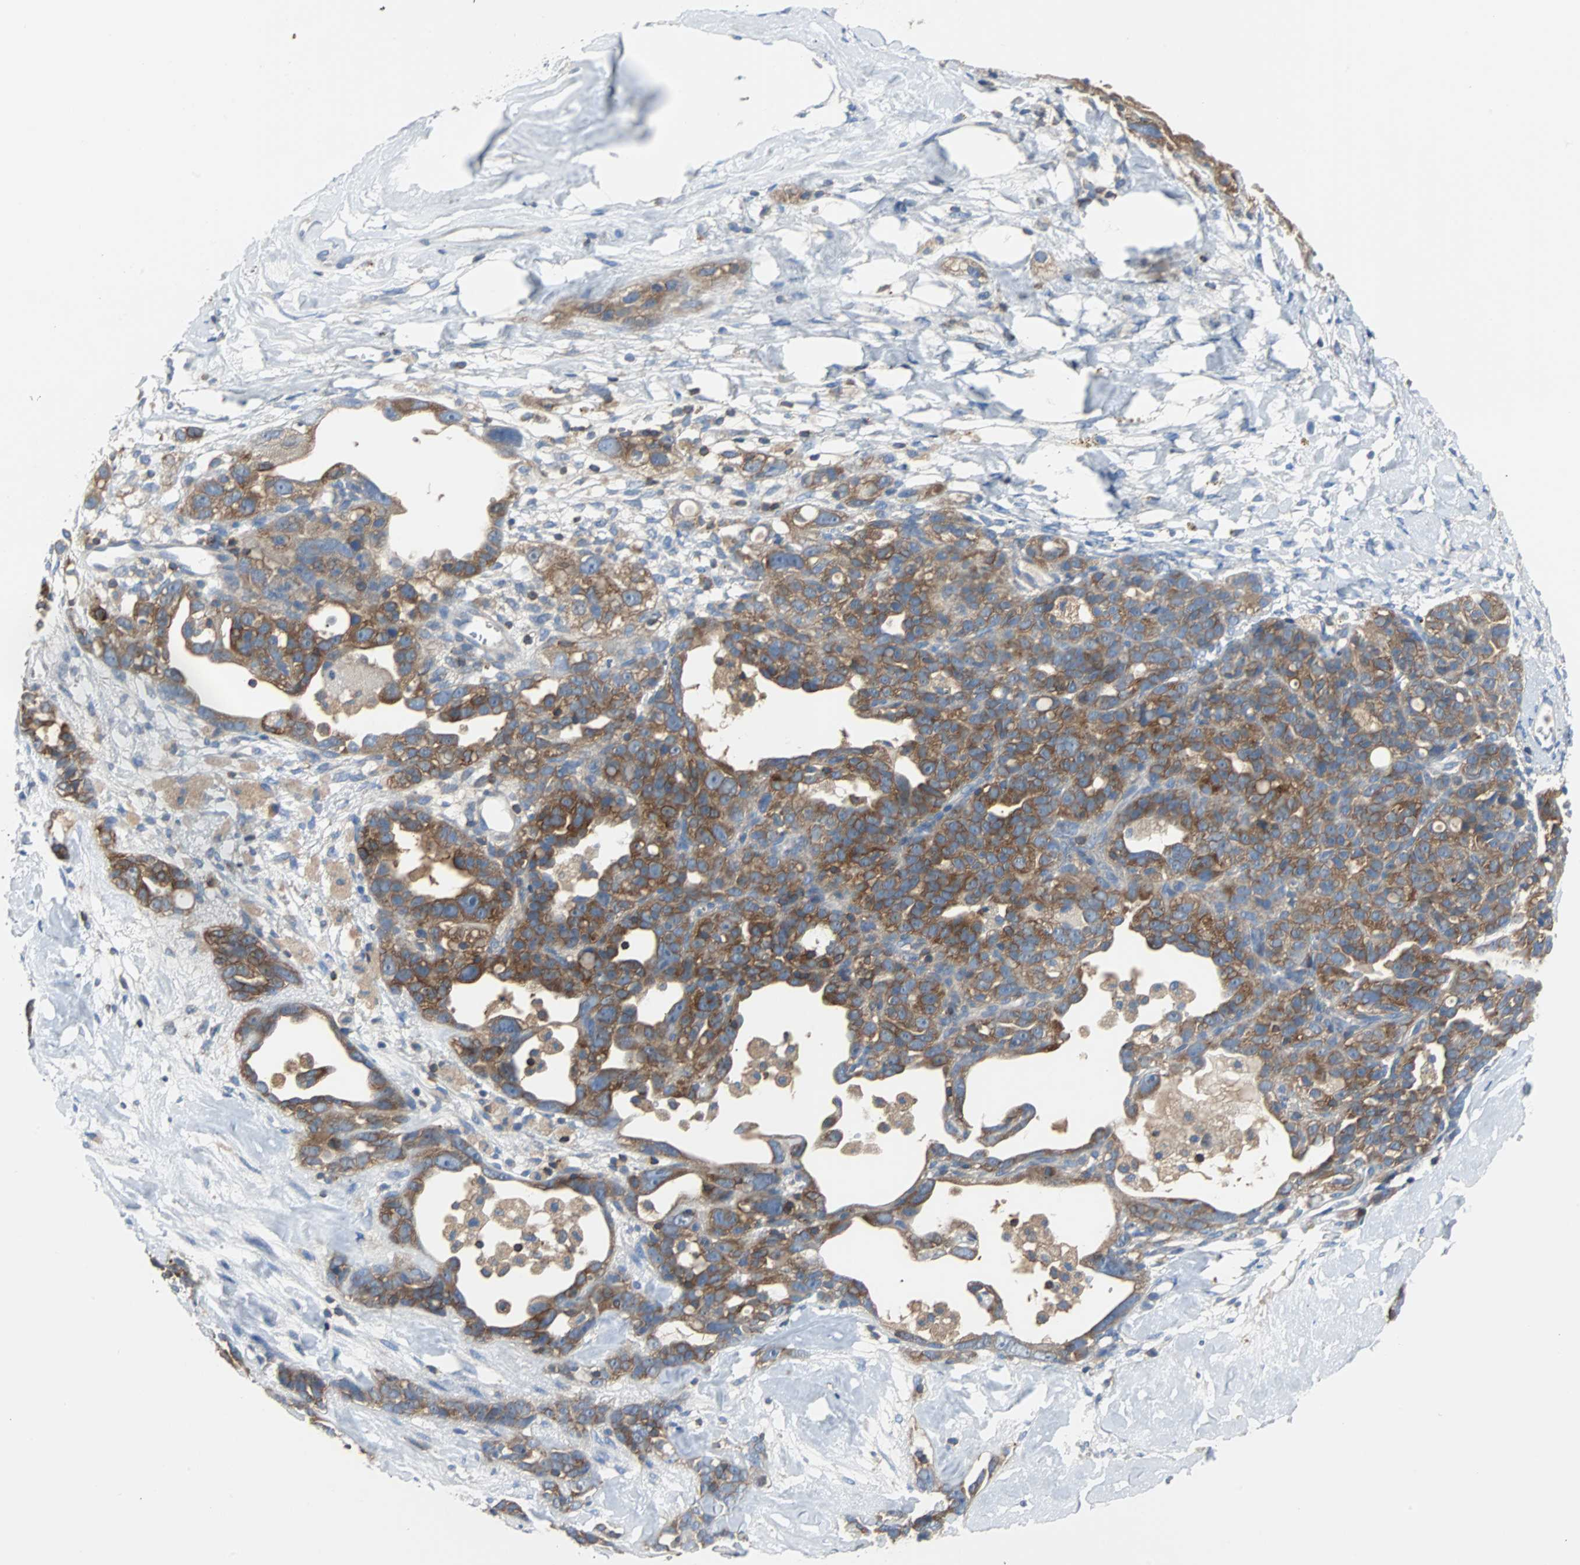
{"staining": {"intensity": "moderate", "quantity": ">75%", "location": "cytoplasmic/membranous"}, "tissue": "ovarian cancer", "cell_type": "Tumor cells", "image_type": "cancer", "snomed": [{"axis": "morphology", "description": "Cystadenocarcinoma, serous, NOS"}, {"axis": "topography", "description": "Ovary"}], "caption": "Human ovarian cancer stained for a protein (brown) reveals moderate cytoplasmic/membranous positive positivity in approximately >75% of tumor cells.", "gene": "TSC22D4", "patient": {"sex": "female", "age": 66}}